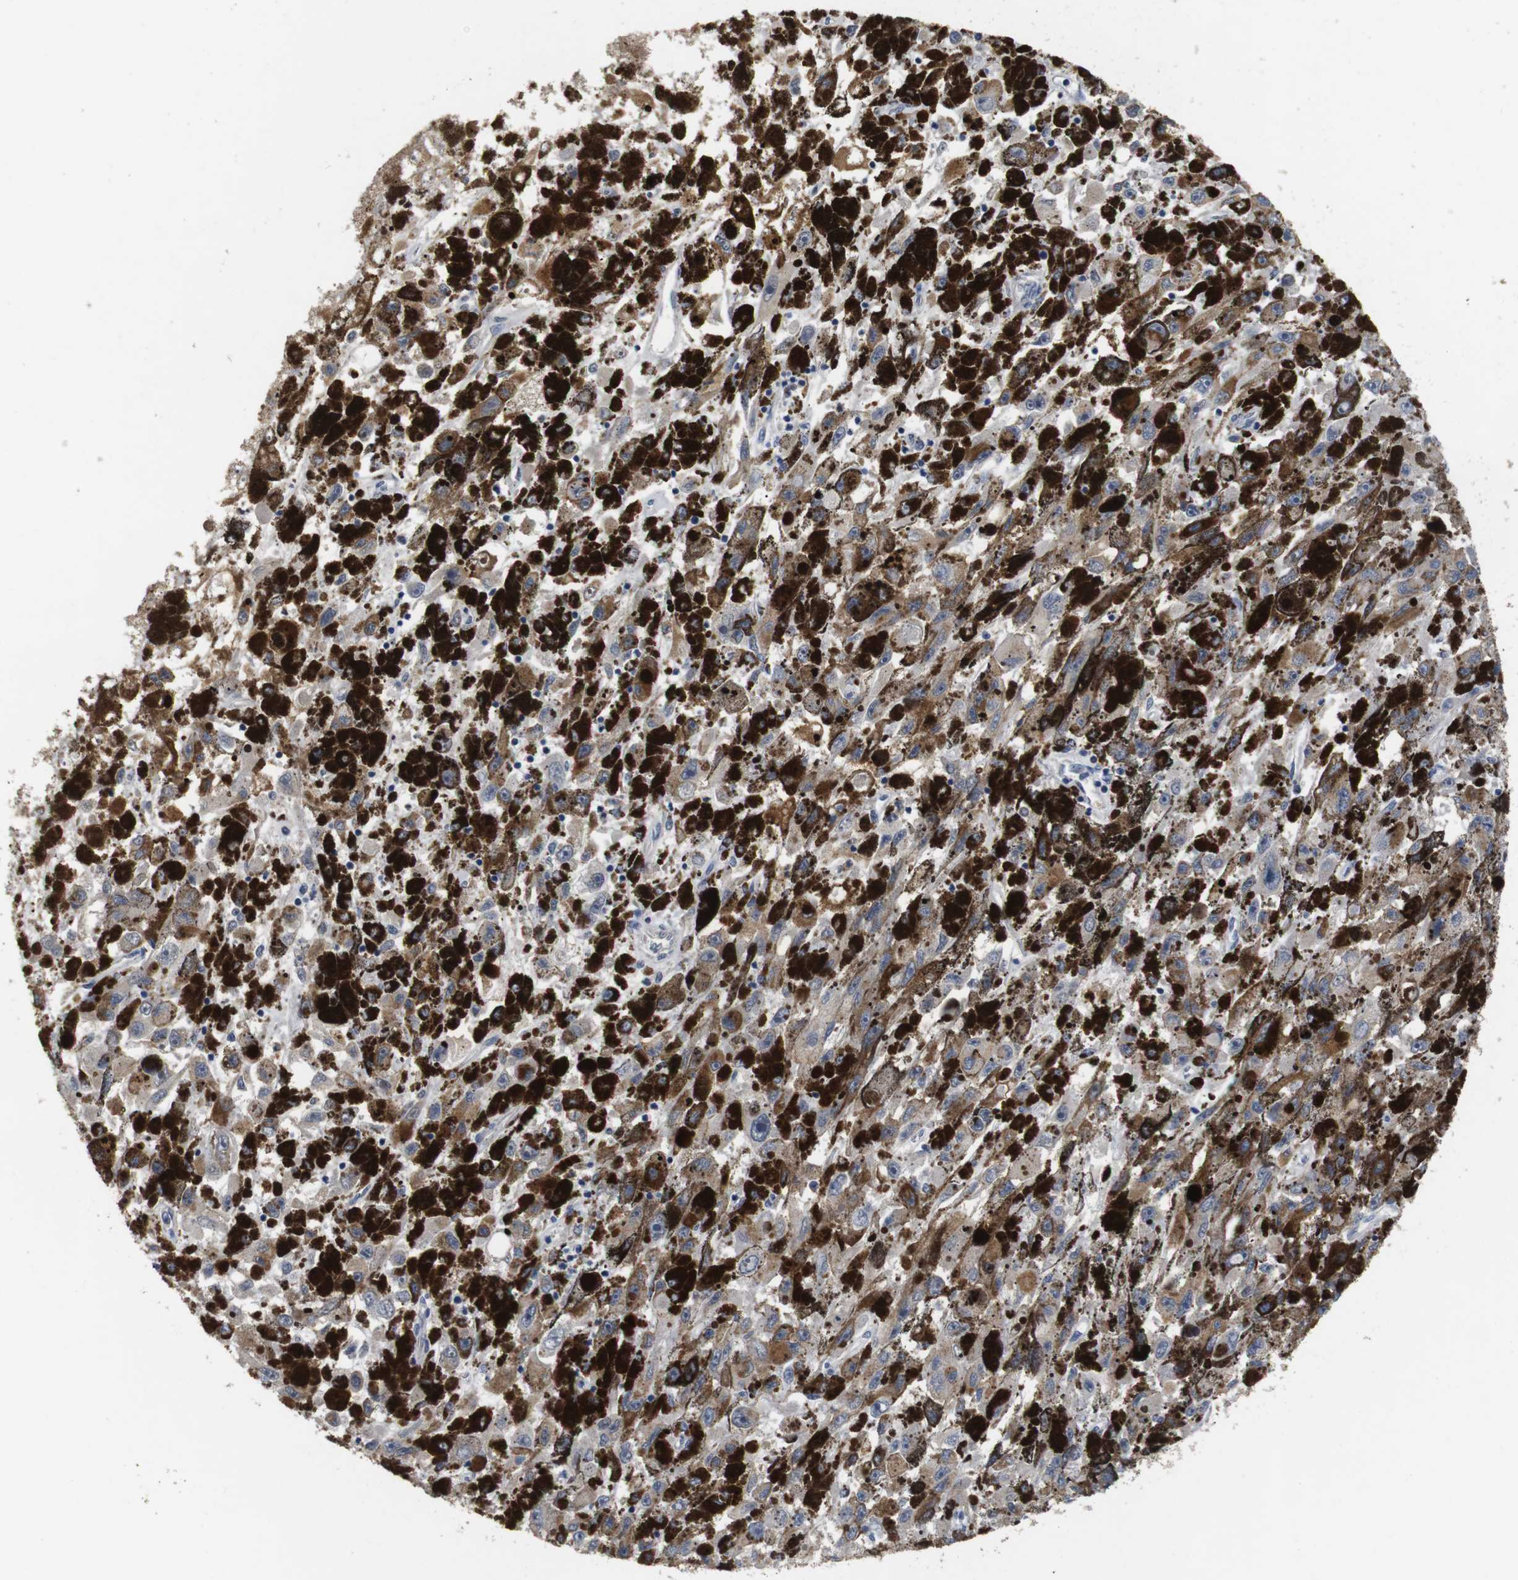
{"staining": {"intensity": "negative", "quantity": "none", "location": "none"}, "tissue": "melanoma", "cell_type": "Tumor cells", "image_type": "cancer", "snomed": [{"axis": "morphology", "description": "Malignant melanoma, NOS"}, {"axis": "topography", "description": "Skin"}], "caption": "Melanoma was stained to show a protein in brown. There is no significant staining in tumor cells.", "gene": "FNTA", "patient": {"sex": "female", "age": 104}}